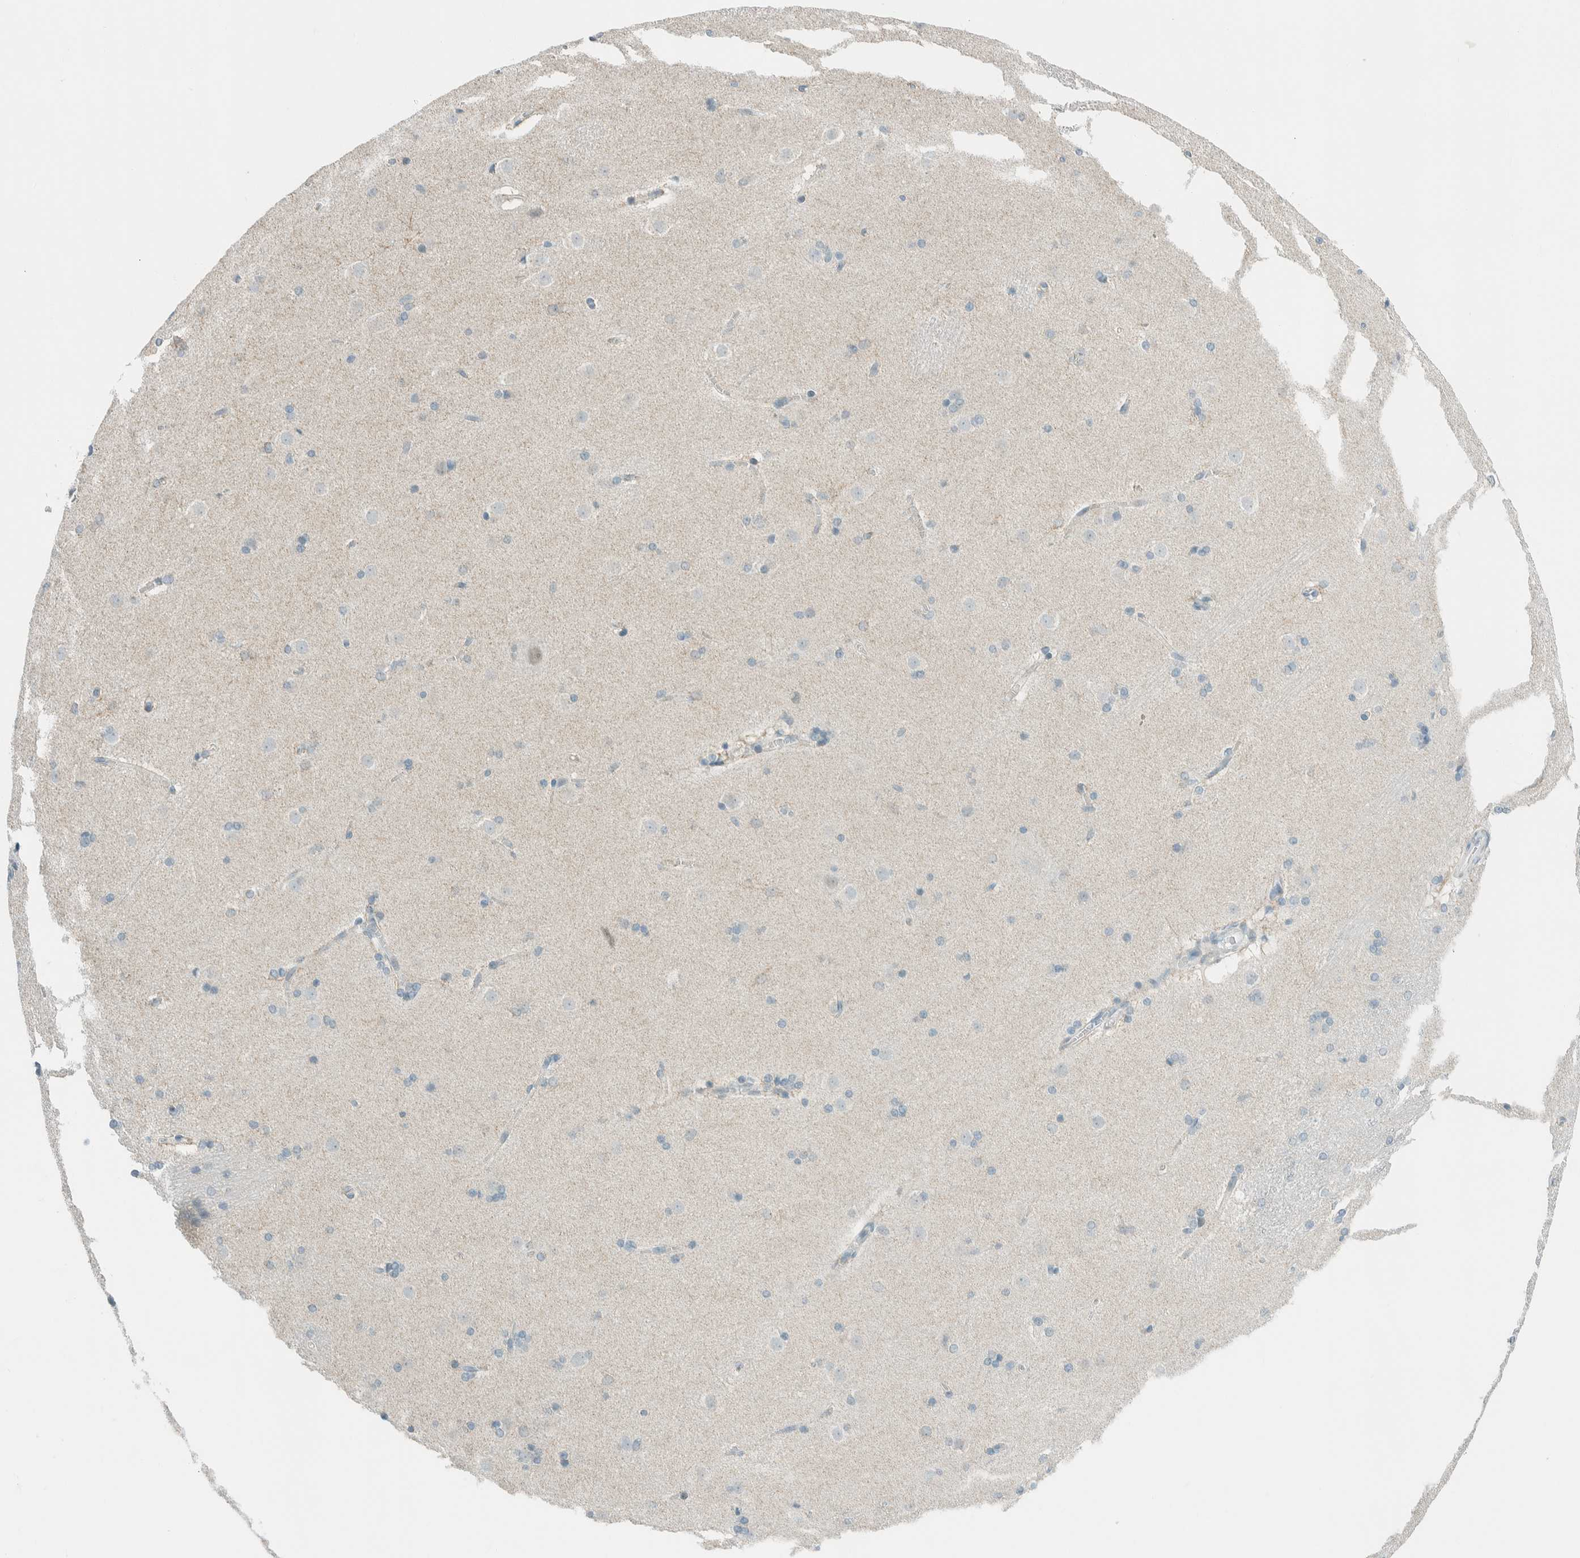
{"staining": {"intensity": "moderate", "quantity": "<25%", "location": "cytoplasmic/membranous"}, "tissue": "caudate", "cell_type": "Glial cells", "image_type": "normal", "snomed": [{"axis": "morphology", "description": "Normal tissue, NOS"}, {"axis": "topography", "description": "Lateral ventricle wall"}], "caption": "Immunohistochemistry of benign caudate displays low levels of moderate cytoplasmic/membranous positivity in approximately <25% of glial cells. The protein is shown in brown color, while the nuclei are stained blue.", "gene": "AARSD1", "patient": {"sex": "female", "age": 19}}